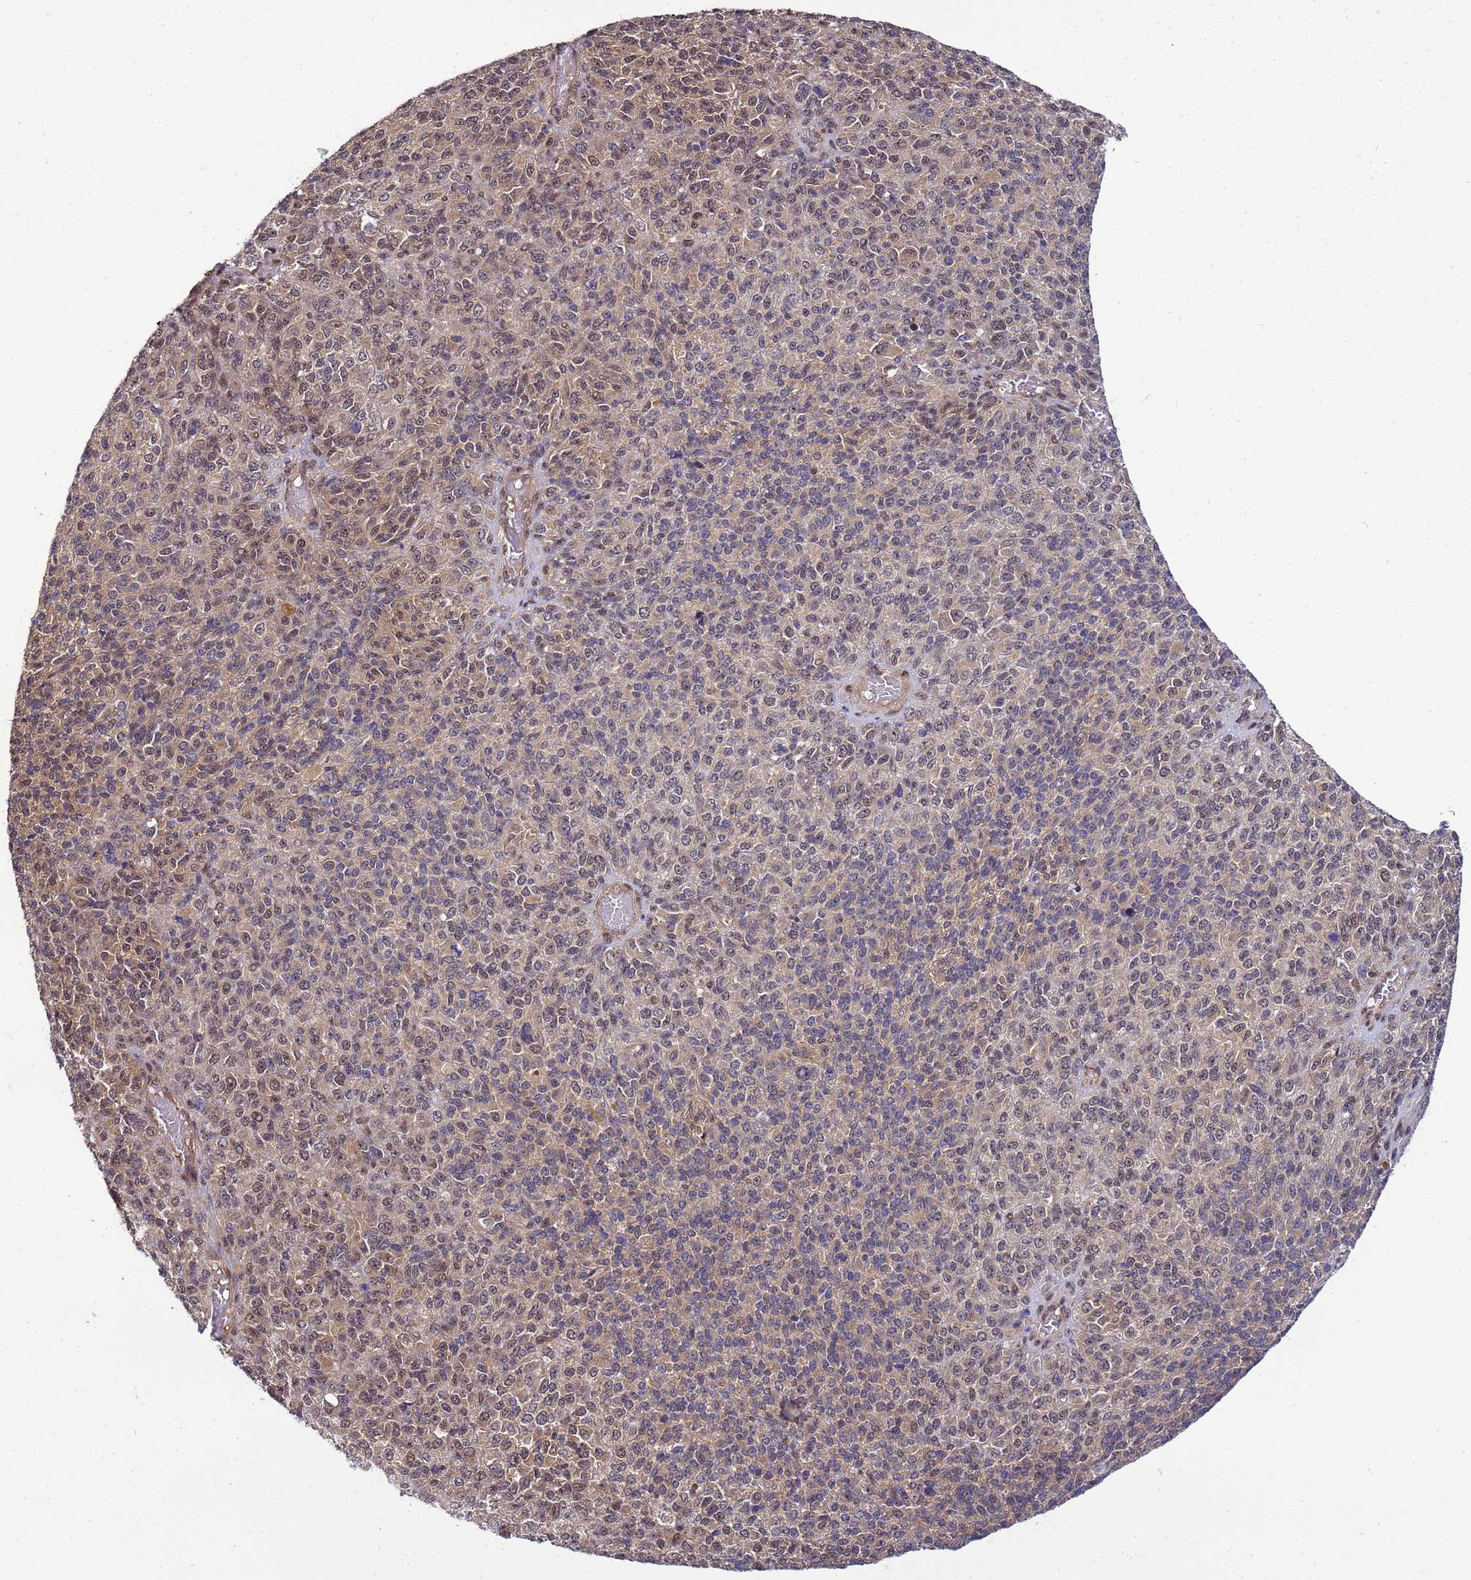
{"staining": {"intensity": "moderate", "quantity": "25%-75%", "location": "cytoplasmic/membranous,nuclear"}, "tissue": "melanoma", "cell_type": "Tumor cells", "image_type": "cancer", "snomed": [{"axis": "morphology", "description": "Malignant melanoma, Metastatic site"}, {"axis": "topography", "description": "Brain"}], "caption": "This photomicrograph demonstrates malignant melanoma (metastatic site) stained with IHC to label a protein in brown. The cytoplasmic/membranous and nuclear of tumor cells show moderate positivity for the protein. Nuclei are counter-stained blue.", "gene": "GEN1", "patient": {"sex": "female", "age": 56}}